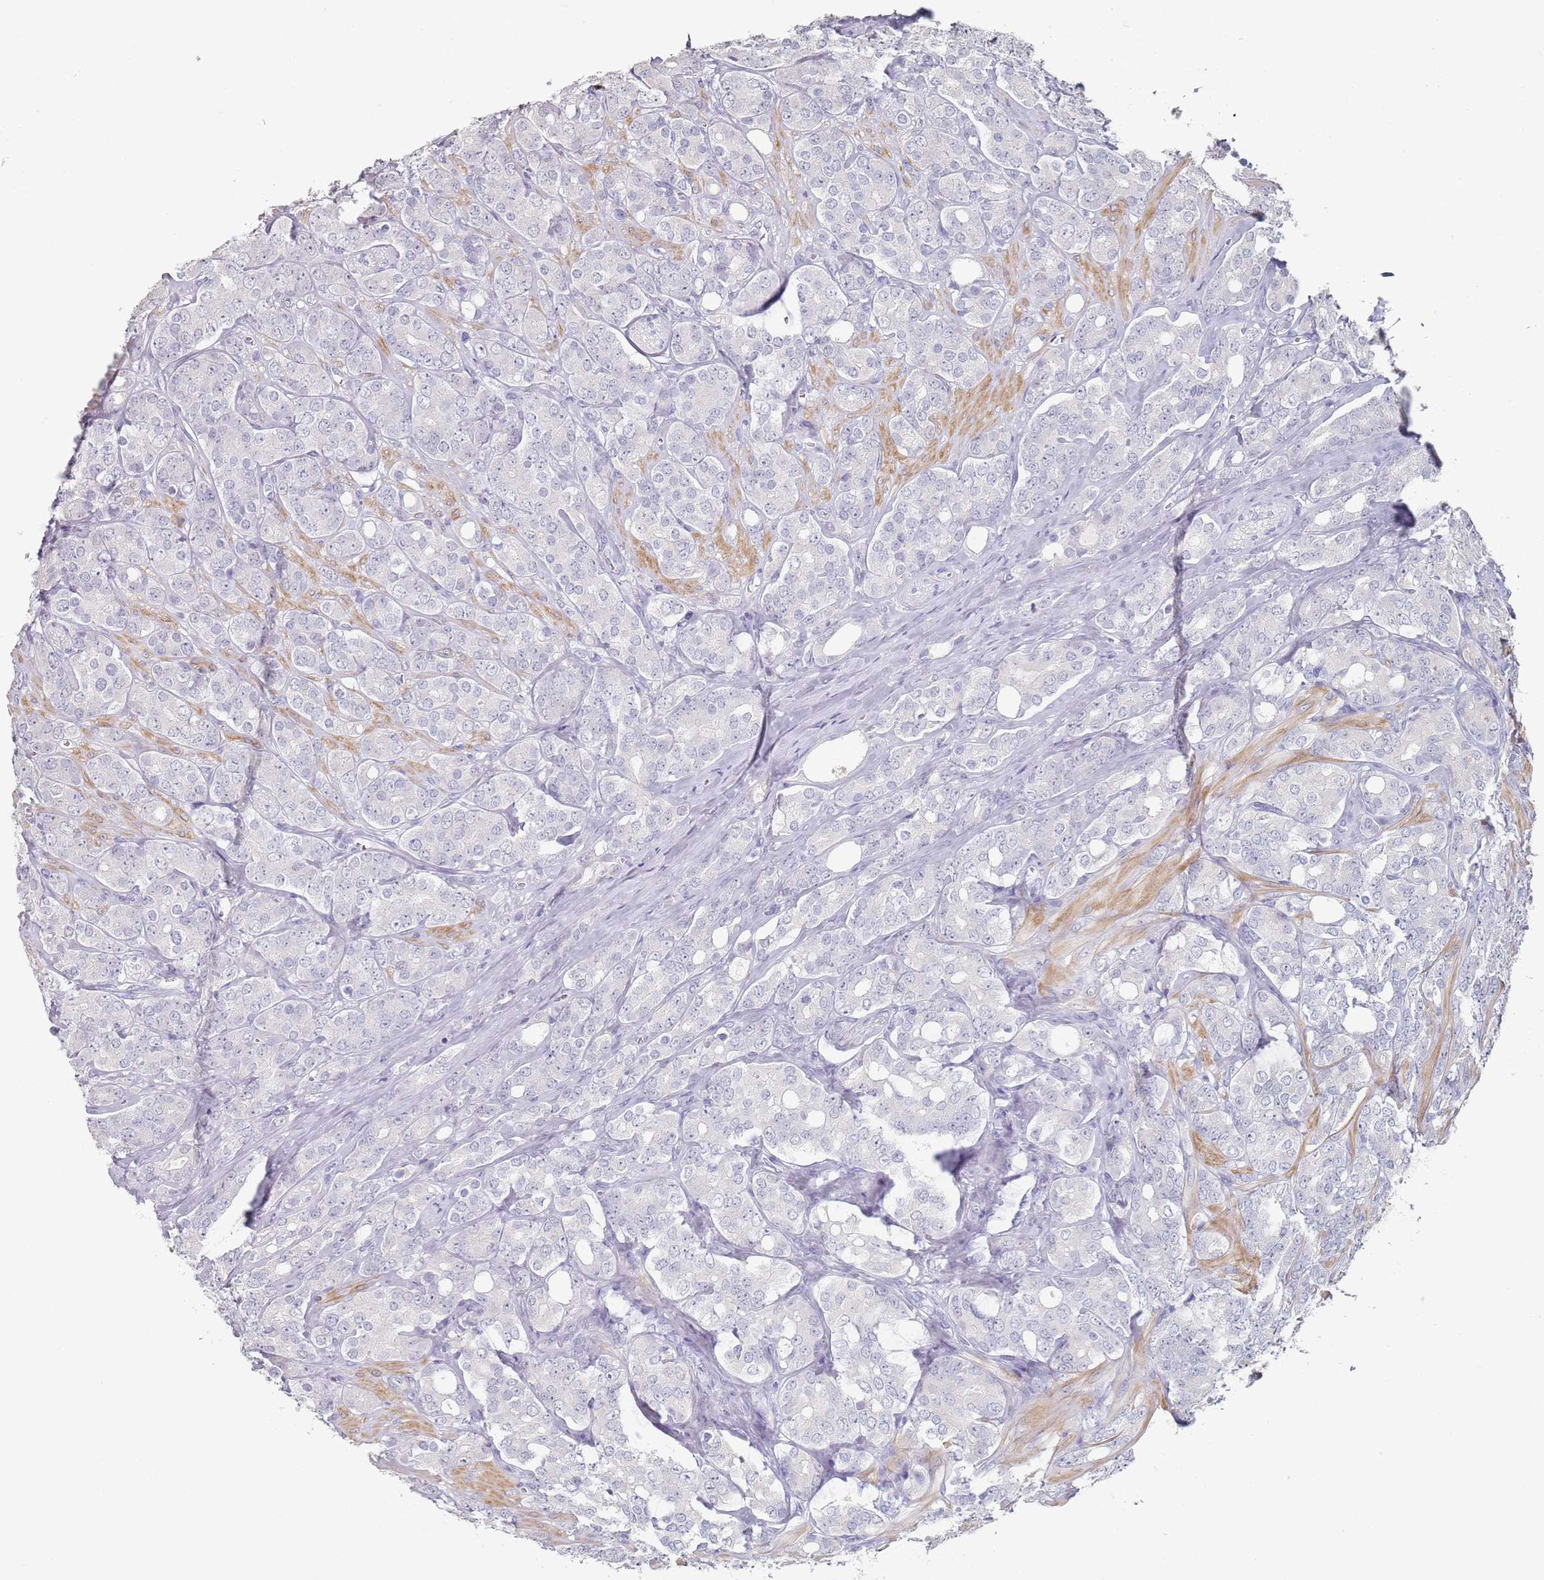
{"staining": {"intensity": "negative", "quantity": "none", "location": "none"}, "tissue": "prostate cancer", "cell_type": "Tumor cells", "image_type": "cancer", "snomed": [{"axis": "morphology", "description": "Adenocarcinoma, High grade"}, {"axis": "topography", "description": "Prostate"}], "caption": "An IHC image of prostate high-grade adenocarcinoma is shown. There is no staining in tumor cells of prostate high-grade adenocarcinoma. (DAB immunohistochemistry (IHC) visualized using brightfield microscopy, high magnification).", "gene": "DNAH11", "patient": {"sex": "male", "age": 62}}